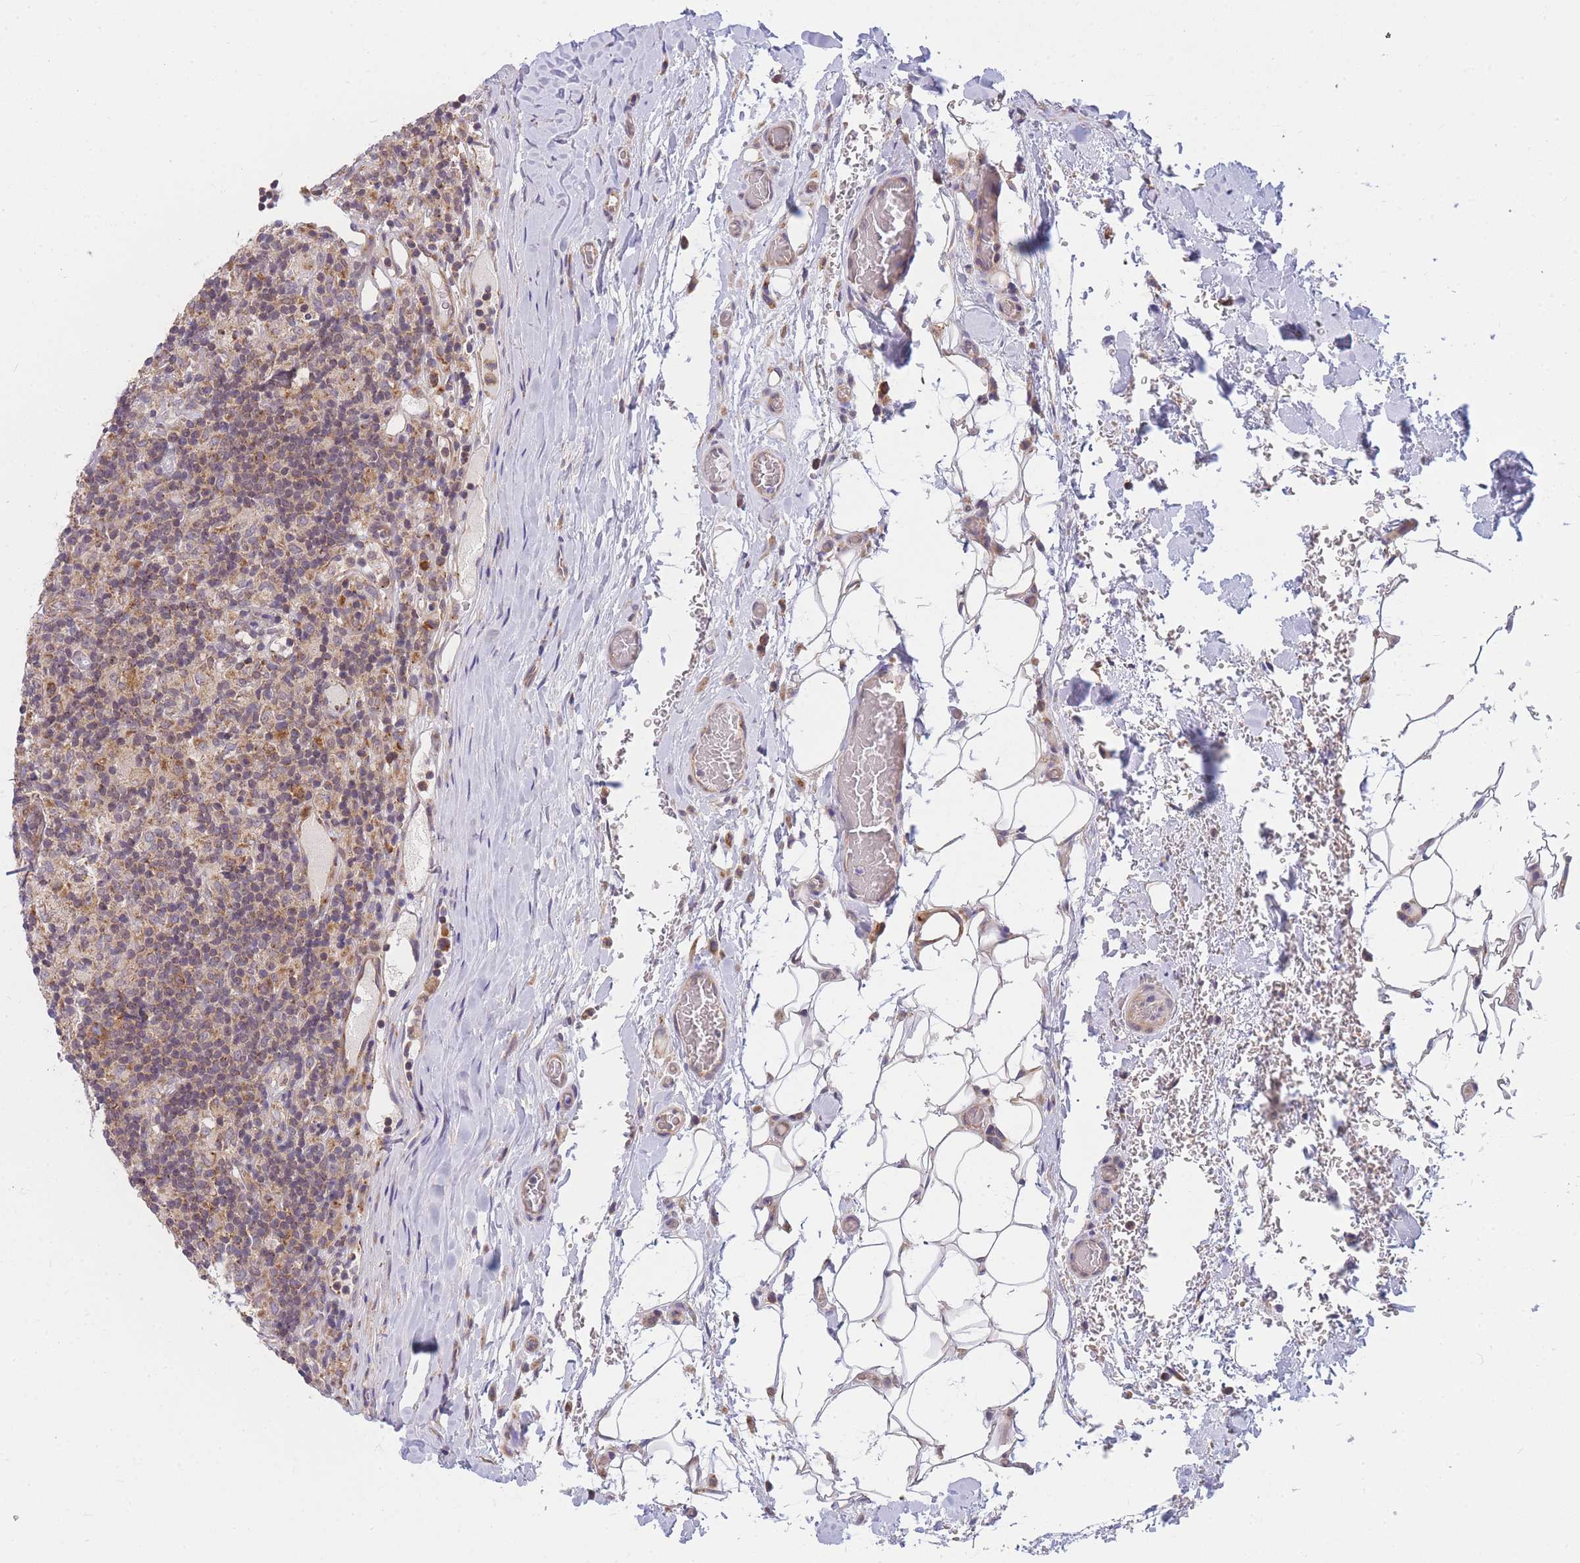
{"staining": {"intensity": "moderate", "quantity": ">75%", "location": "cytoplasmic/membranous"}, "tissue": "lymphoma", "cell_type": "Tumor cells", "image_type": "cancer", "snomed": [{"axis": "morphology", "description": "Hodgkin's disease, NOS"}, {"axis": "topography", "description": "Lymph node"}], "caption": "DAB (3,3'-diaminobenzidine) immunohistochemical staining of Hodgkin's disease exhibits moderate cytoplasmic/membranous protein positivity in about >75% of tumor cells.", "gene": "MRPL23", "patient": {"sex": "male", "age": 70}}